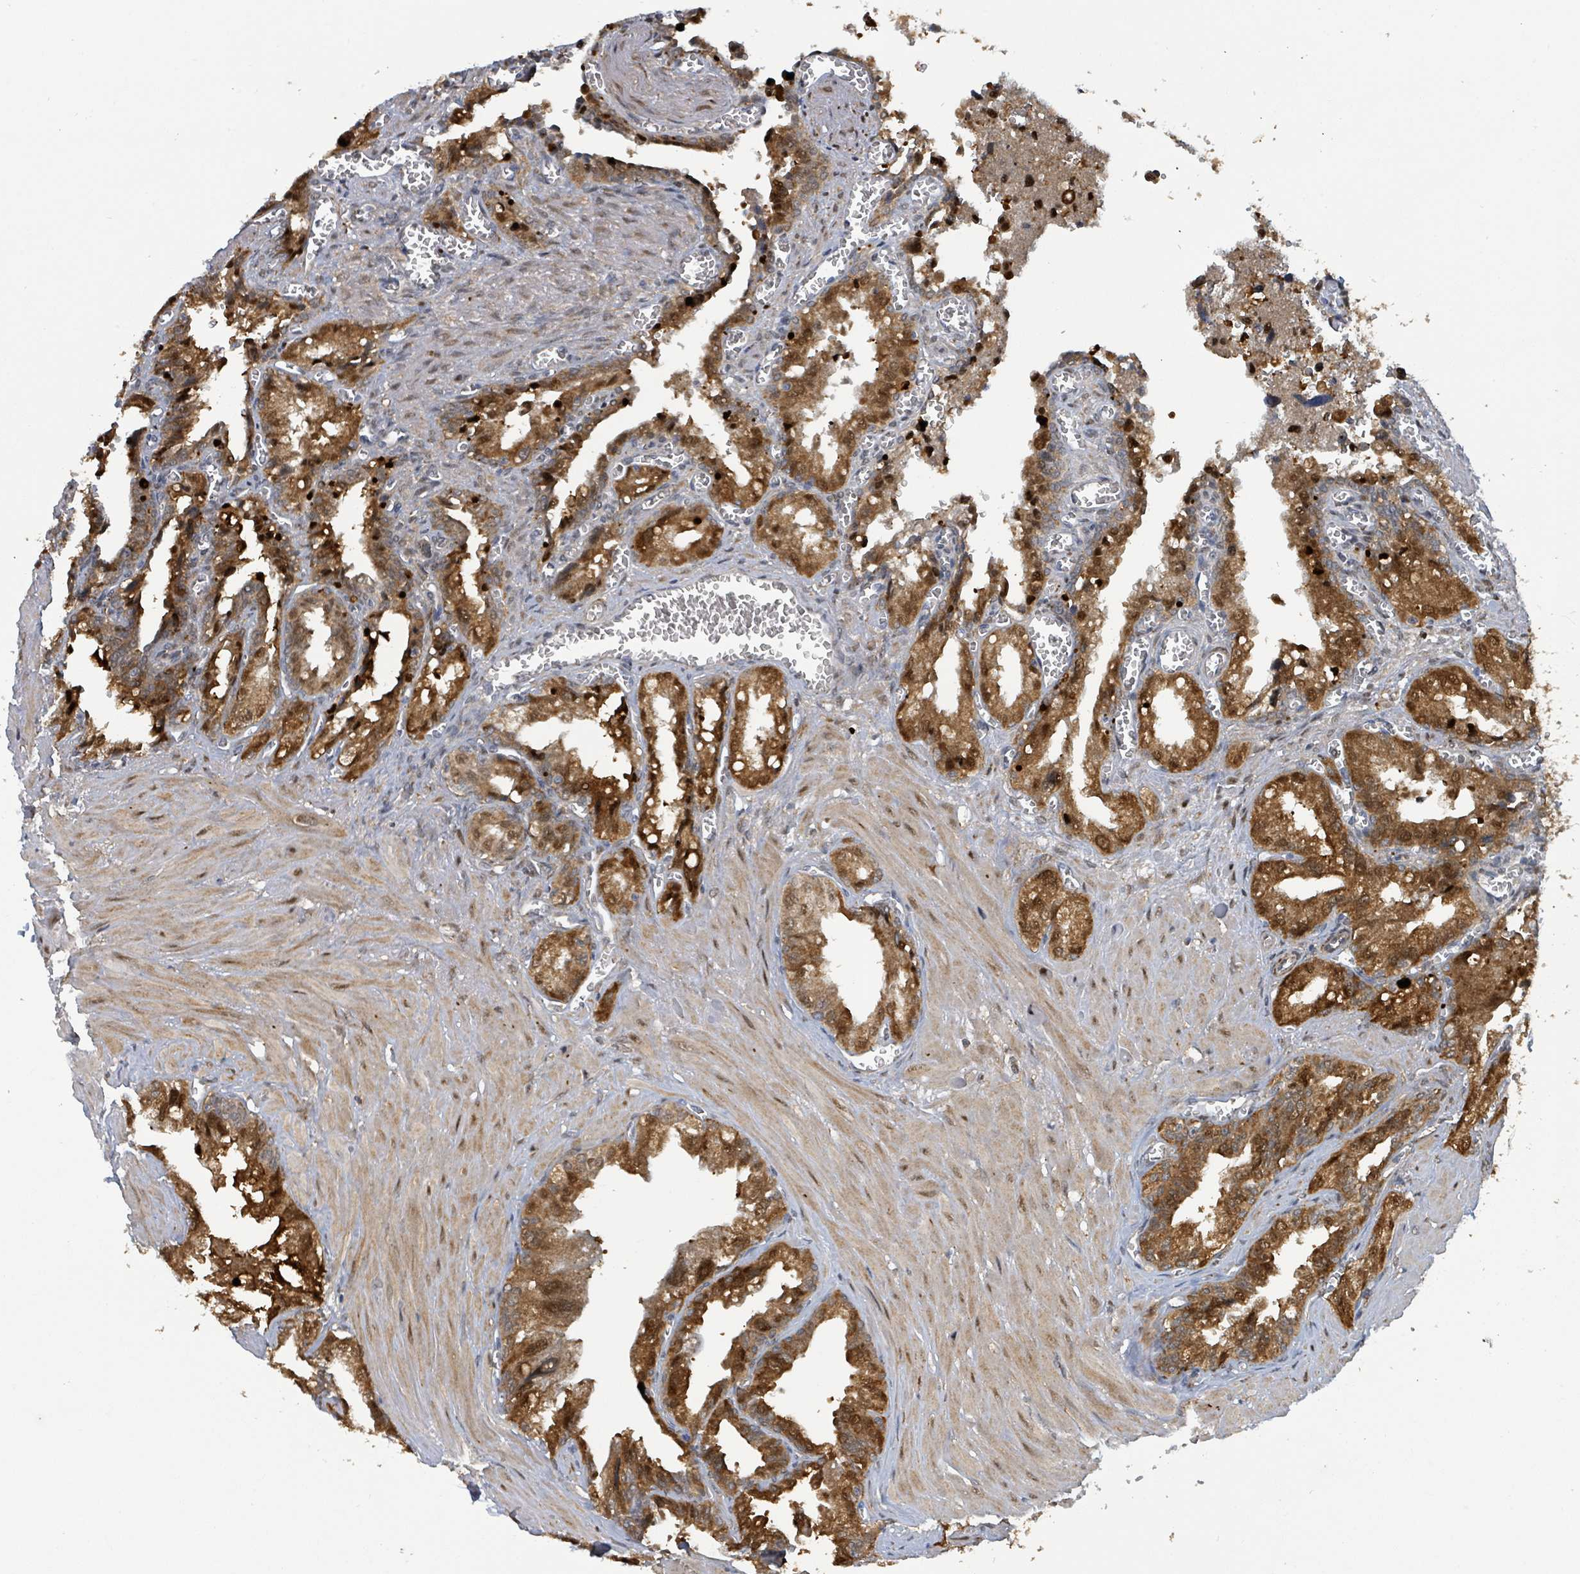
{"staining": {"intensity": "strong", "quantity": ">75%", "location": "cytoplasmic/membranous,nuclear"}, "tissue": "seminal vesicle", "cell_type": "Glandular cells", "image_type": "normal", "snomed": [{"axis": "morphology", "description": "Normal tissue, NOS"}, {"axis": "topography", "description": "Seminal veicle"}], "caption": "A histopathology image of human seminal vesicle stained for a protein reveals strong cytoplasmic/membranous,nuclear brown staining in glandular cells.", "gene": "PSMB7", "patient": {"sex": "male", "age": 67}}